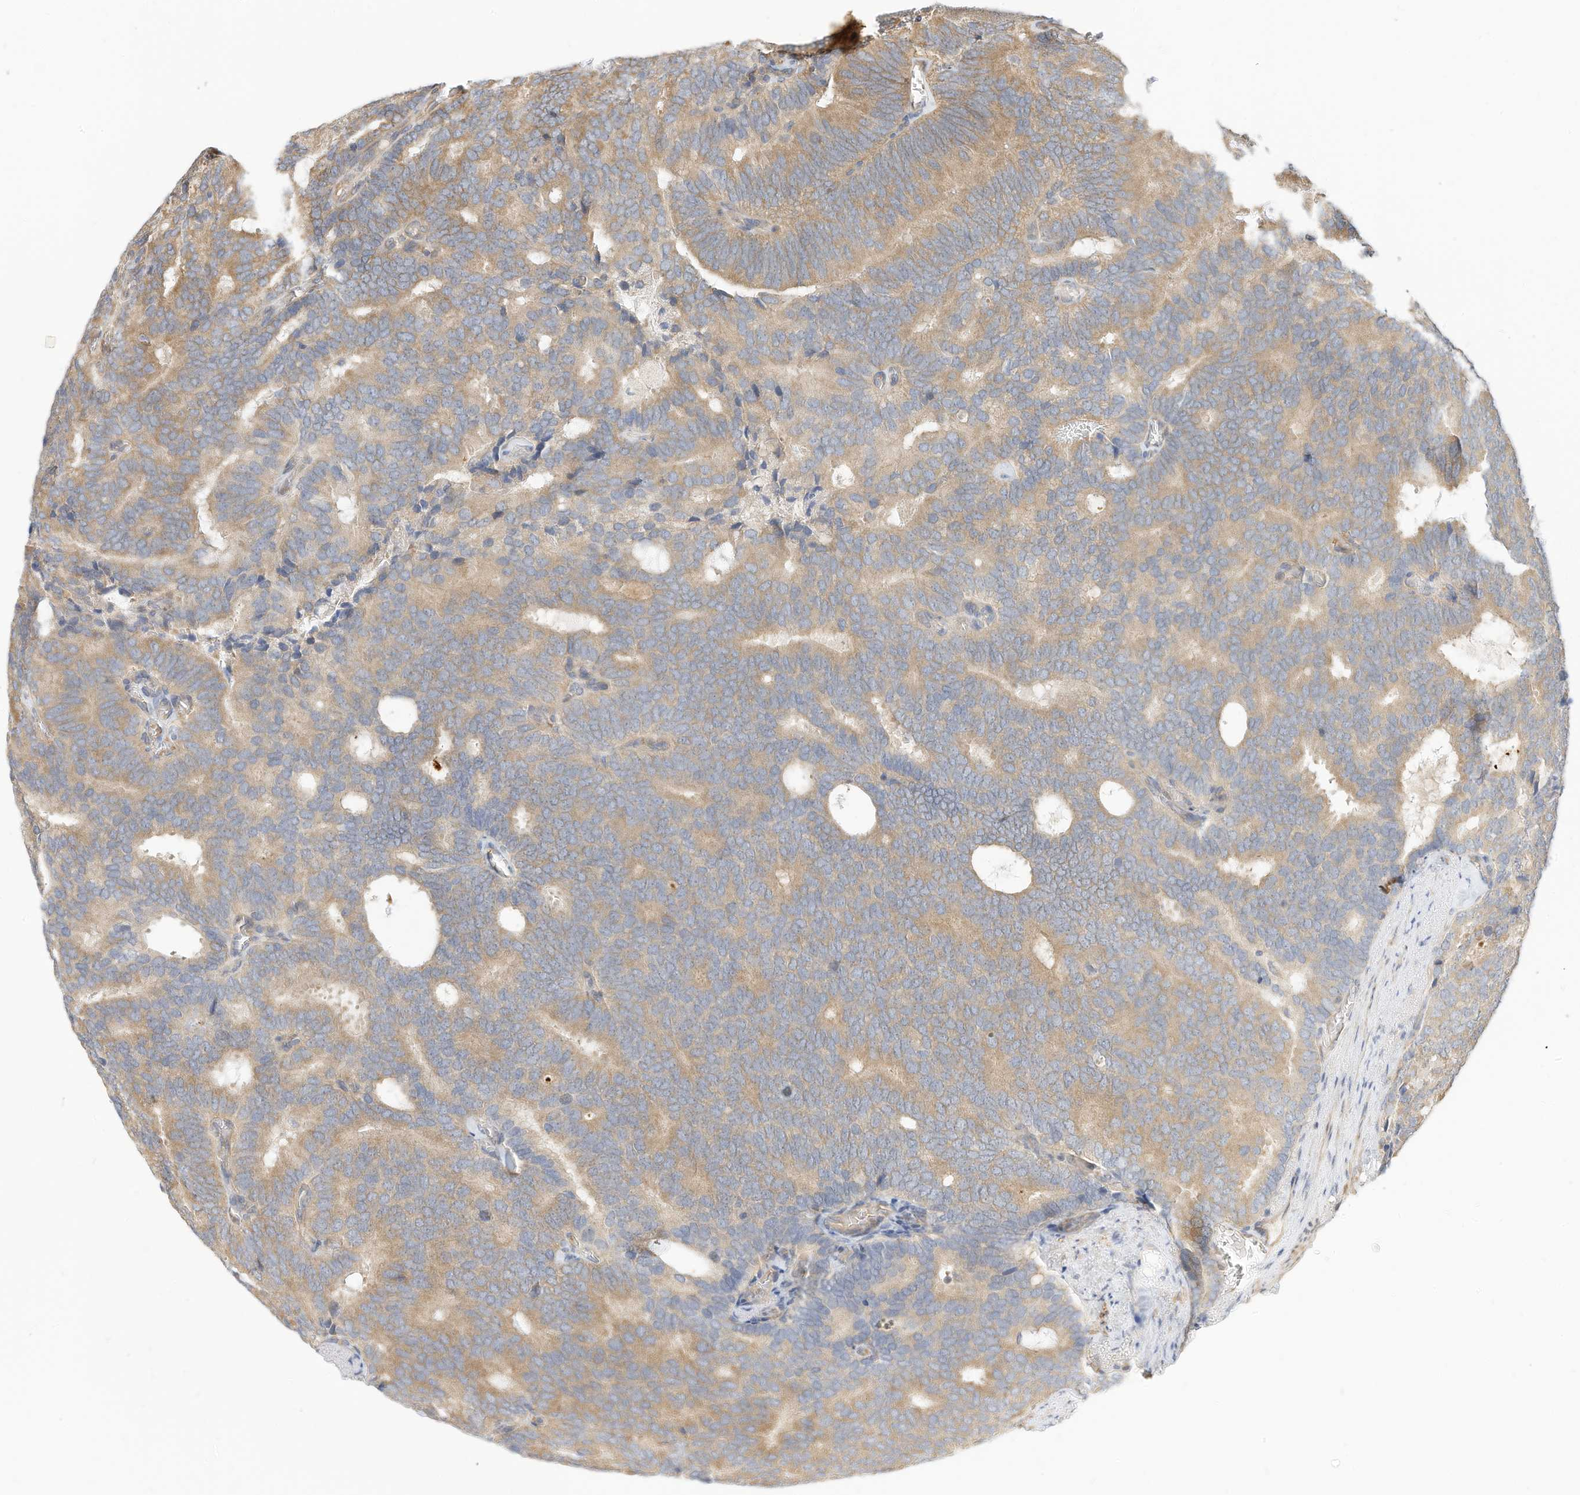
{"staining": {"intensity": "moderate", "quantity": ">75%", "location": "cytoplasmic/membranous"}, "tissue": "prostate cancer", "cell_type": "Tumor cells", "image_type": "cancer", "snomed": [{"axis": "morphology", "description": "Adenocarcinoma, Low grade"}, {"axis": "topography", "description": "Prostate"}], "caption": "Protein analysis of prostate low-grade adenocarcinoma tissue reveals moderate cytoplasmic/membranous staining in about >75% of tumor cells. The protein is shown in brown color, while the nuclei are stained blue.", "gene": "OFD1", "patient": {"sex": "male", "age": 71}}